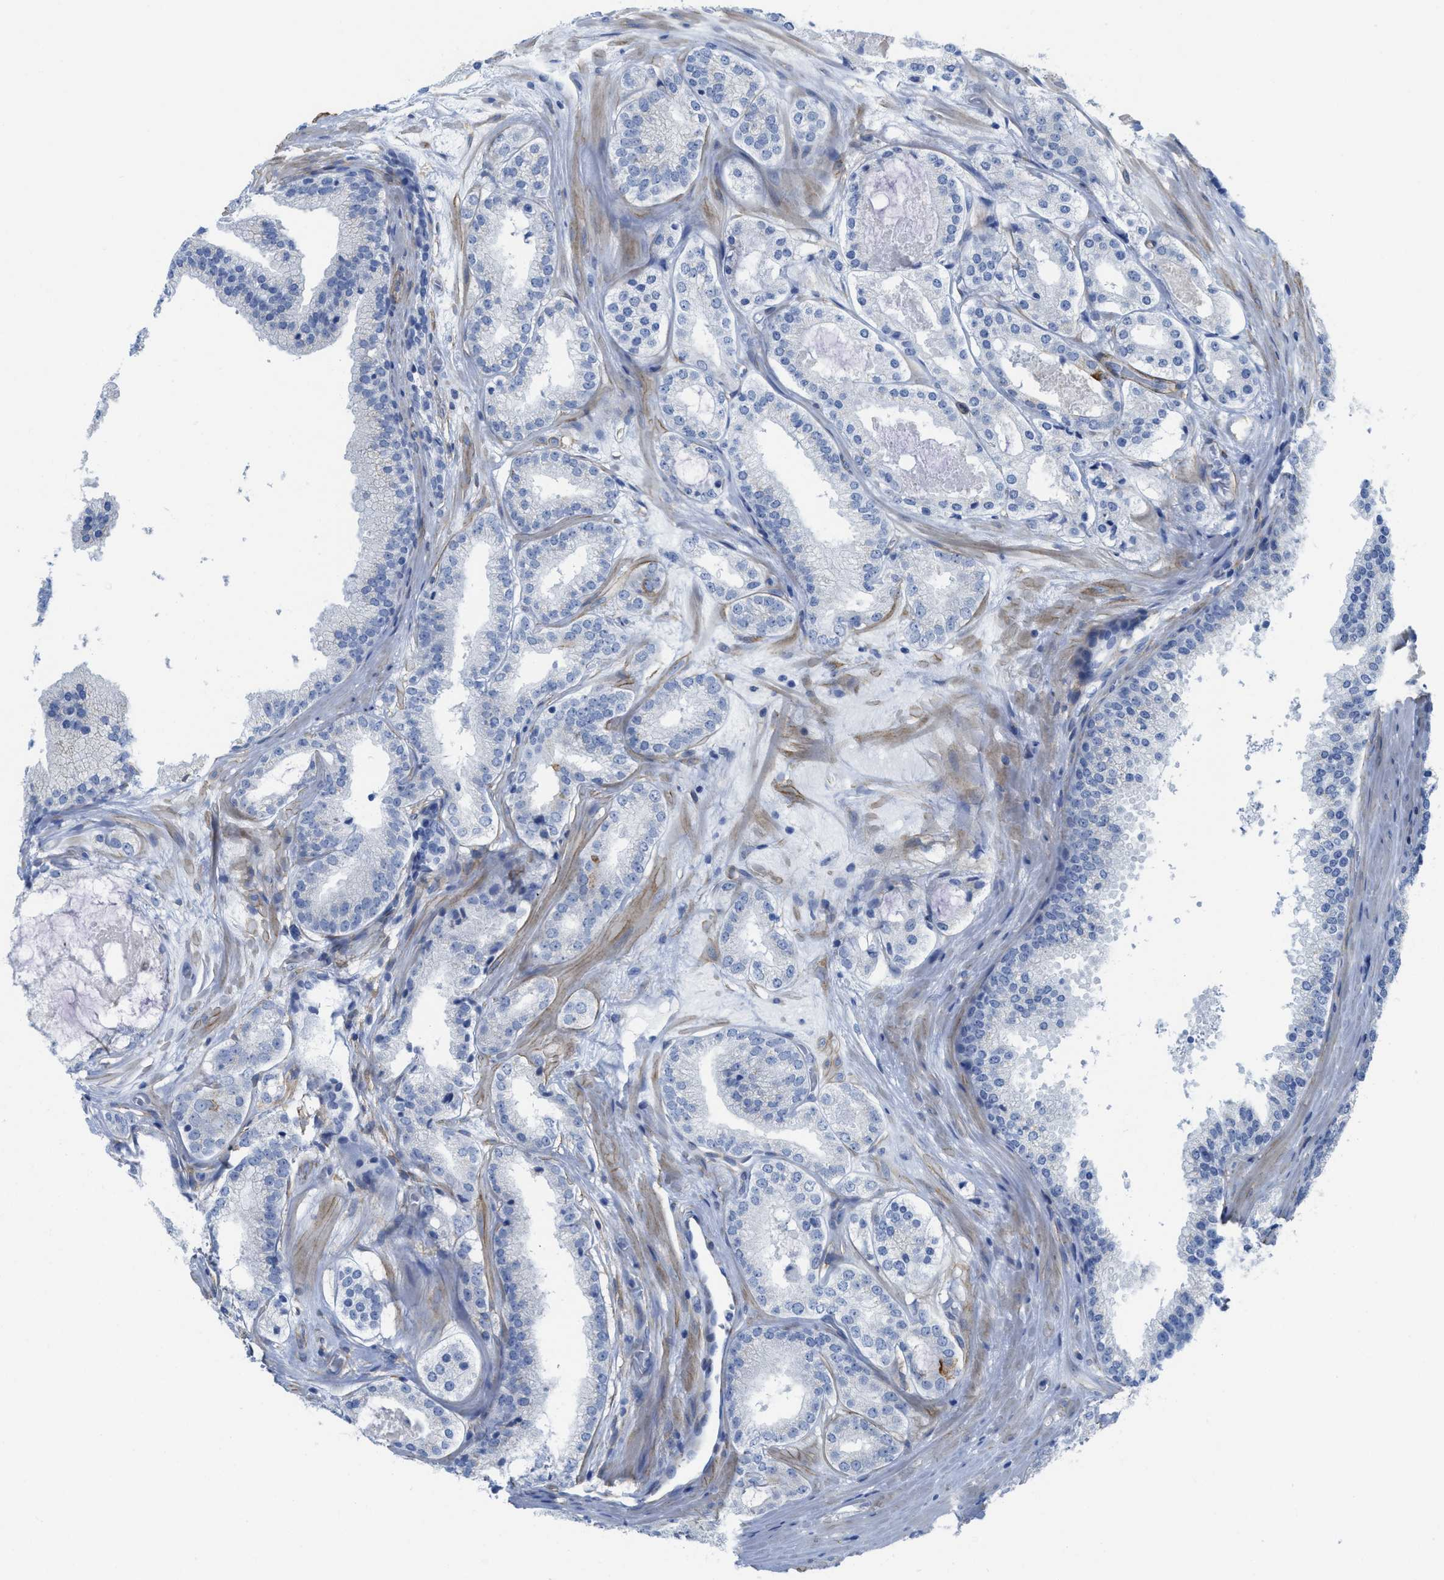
{"staining": {"intensity": "negative", "quantity": "none", "location": "none"}, "tissue": "prostate cancer", "cell_type": "Tumor cells", "image_type": "cancer", "snomed": [{"axis": "morphology", "description": "Adenocarcinoma, High grade"}, {"axis": "topography", "description": "Prostate"}], "caption": "Immunohistochemistry (IHC) of high-grade adenocarcinoma (prostate) reveals no expression in tumor cells.", "gene": "TUB", "patient": {"sex": "male", "age": 65}}